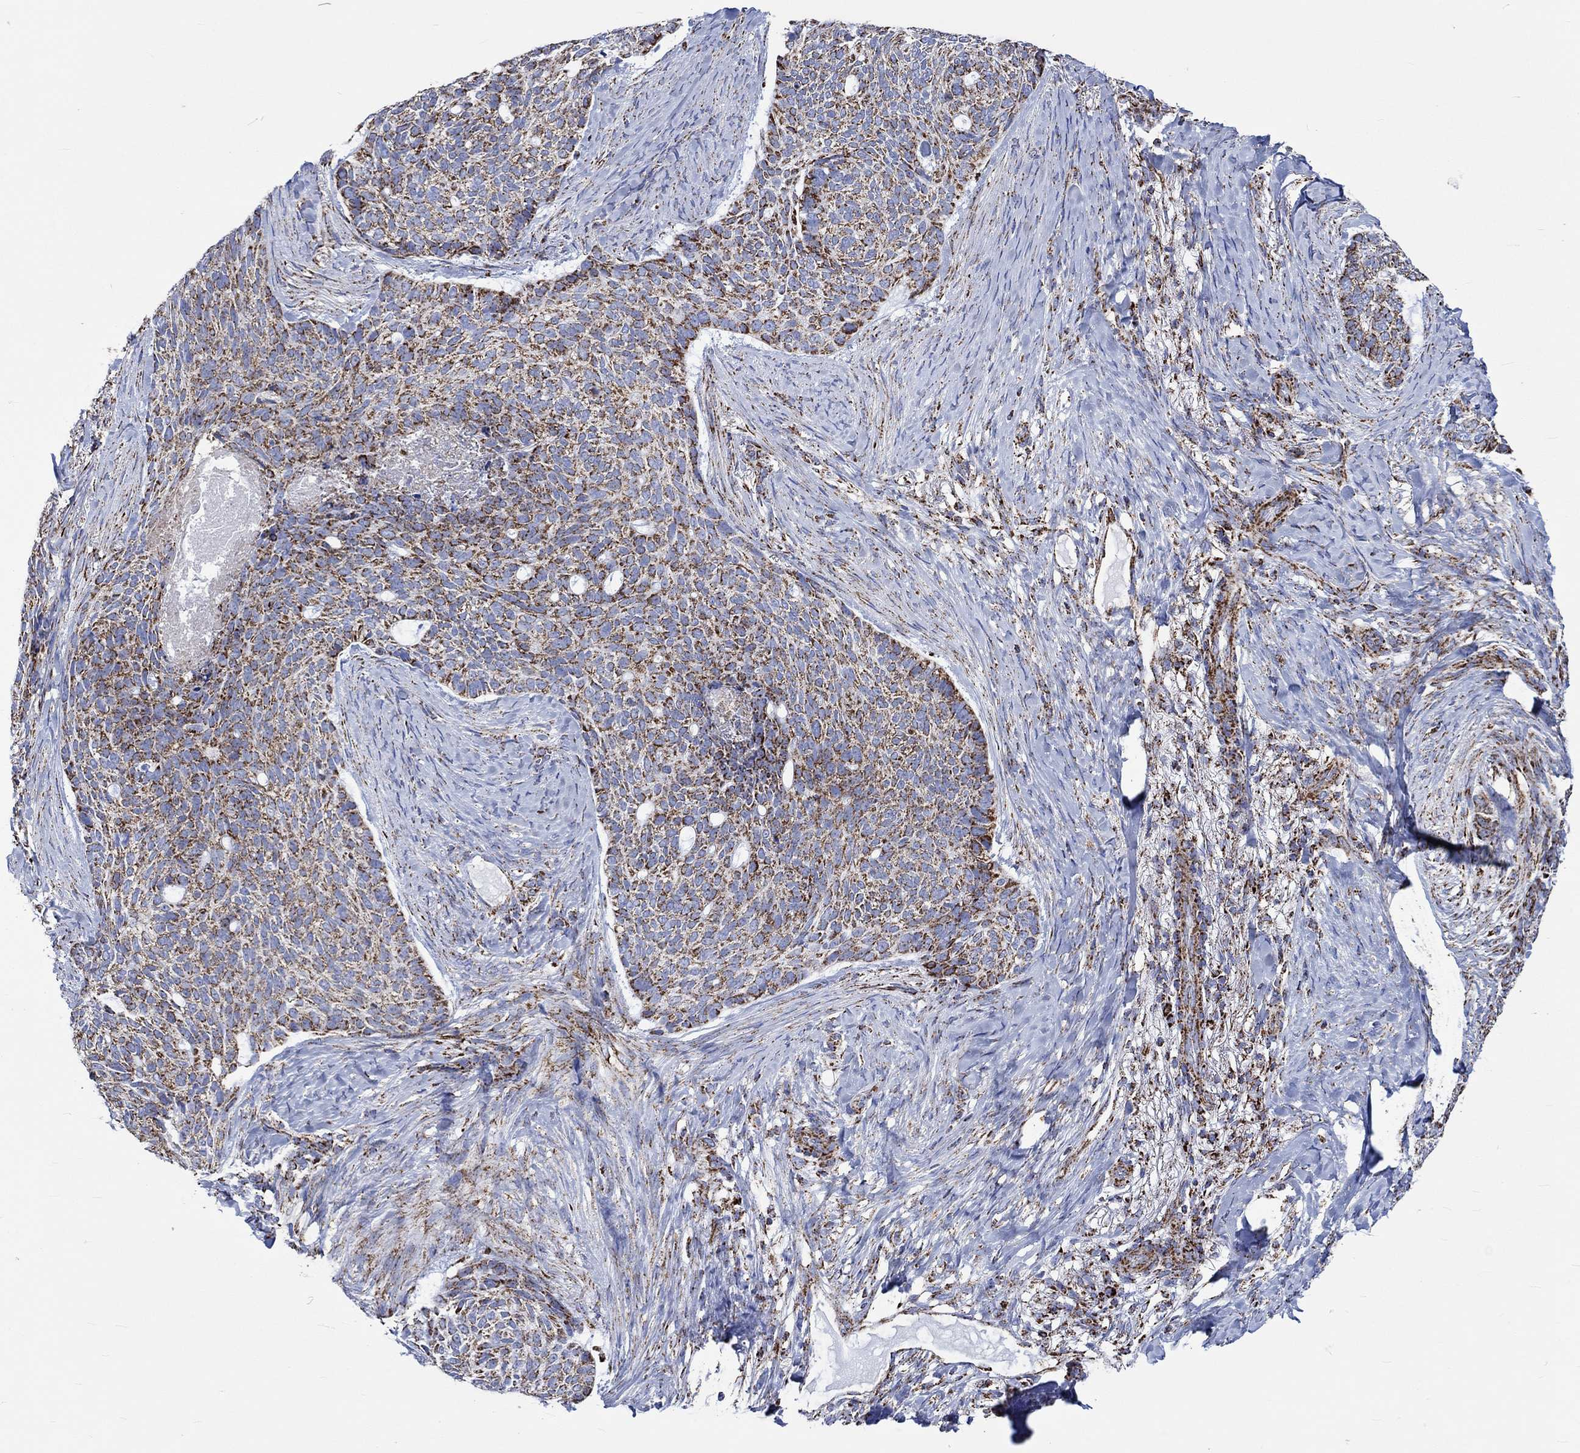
{"staining": {"intensity": "strong", "quantity": "25%-75%", "location": "cytoplasmic/membranous"}, "tissue": "skin cancer", "cell_type": "Tumor cells", "image_type": "cancer", "snomed": [{"axis": "morphology", "description": "Basal cell carcinoma"}, {"axis": "topography", "description": "Skin"}], "caption": "Skin basal cell carcinoma stained with IHC demonstrates strong cytoplasmic/membranous positivity in about 25%-75% of tumor cells. (DAB IHC with brightfield microscopy, high magnification).", "gene": "RCE1", "patient": {"sex": "female", "age": 69}}